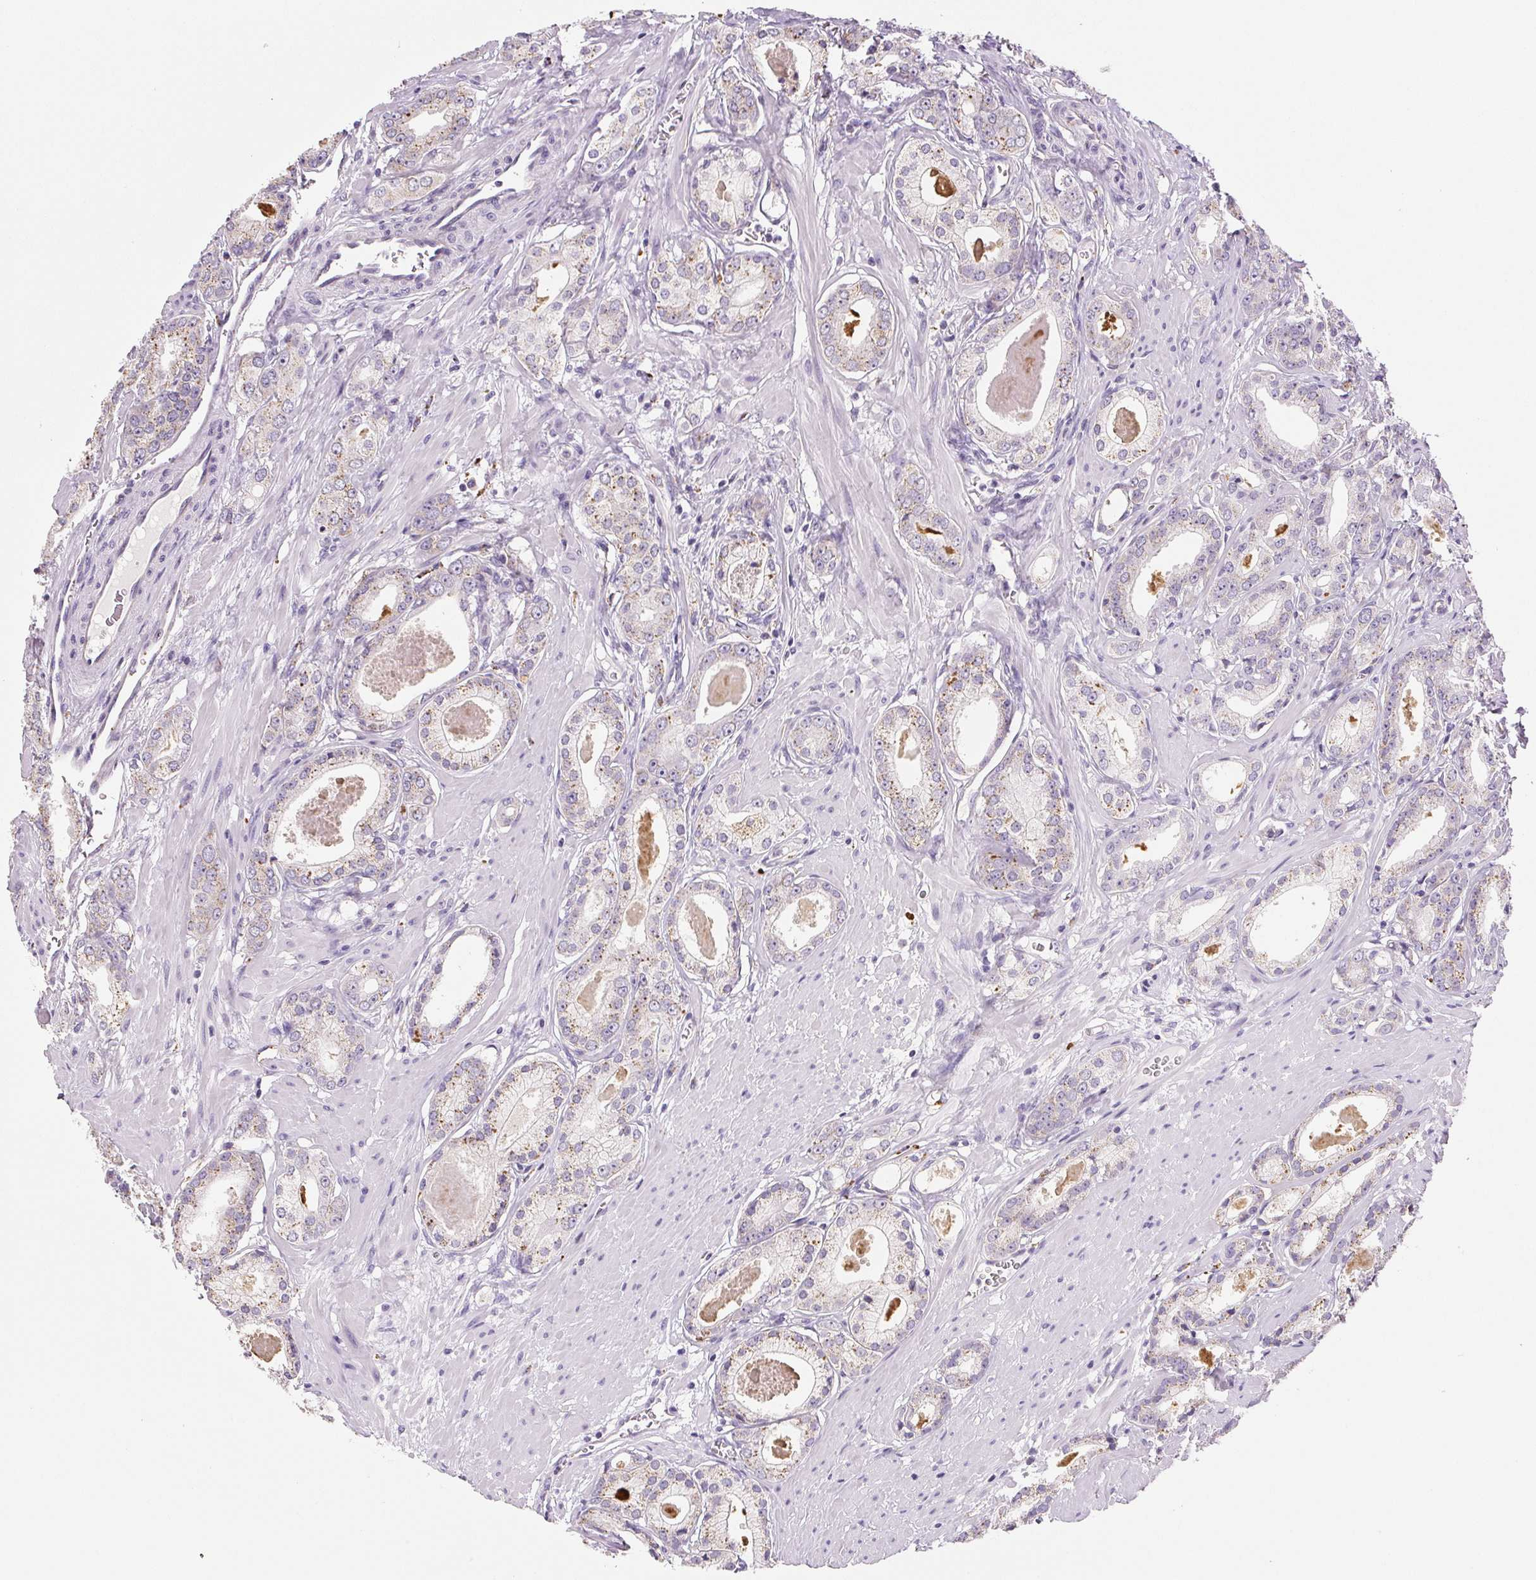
{"staining": {"intensity": "moderate", "quantity": "<25%", "location": "cytoplasmic/membranous"}, "tissue": "prostate cancer", "cell_type": "Tumor cells", "image_type": "cancer", "snomed": [{"axis": "morphology", "description": "Adenocarcinoma, NOS"}, {"axis": "morphology", "description": "Adenocarcinoma, Low grade"}, {"axis": "topography", "description": "Prostate"}], "caption": "Immunohistochemistry (IHC) image of prostate adenocarcinoma stained for a protein (brown), which exhibits low levels of moderate cytoplasmic/membranous positivity in about <25% of tumor cells.", "gene": "LIPA", "patient": {"sex": "male", "age": 64}}